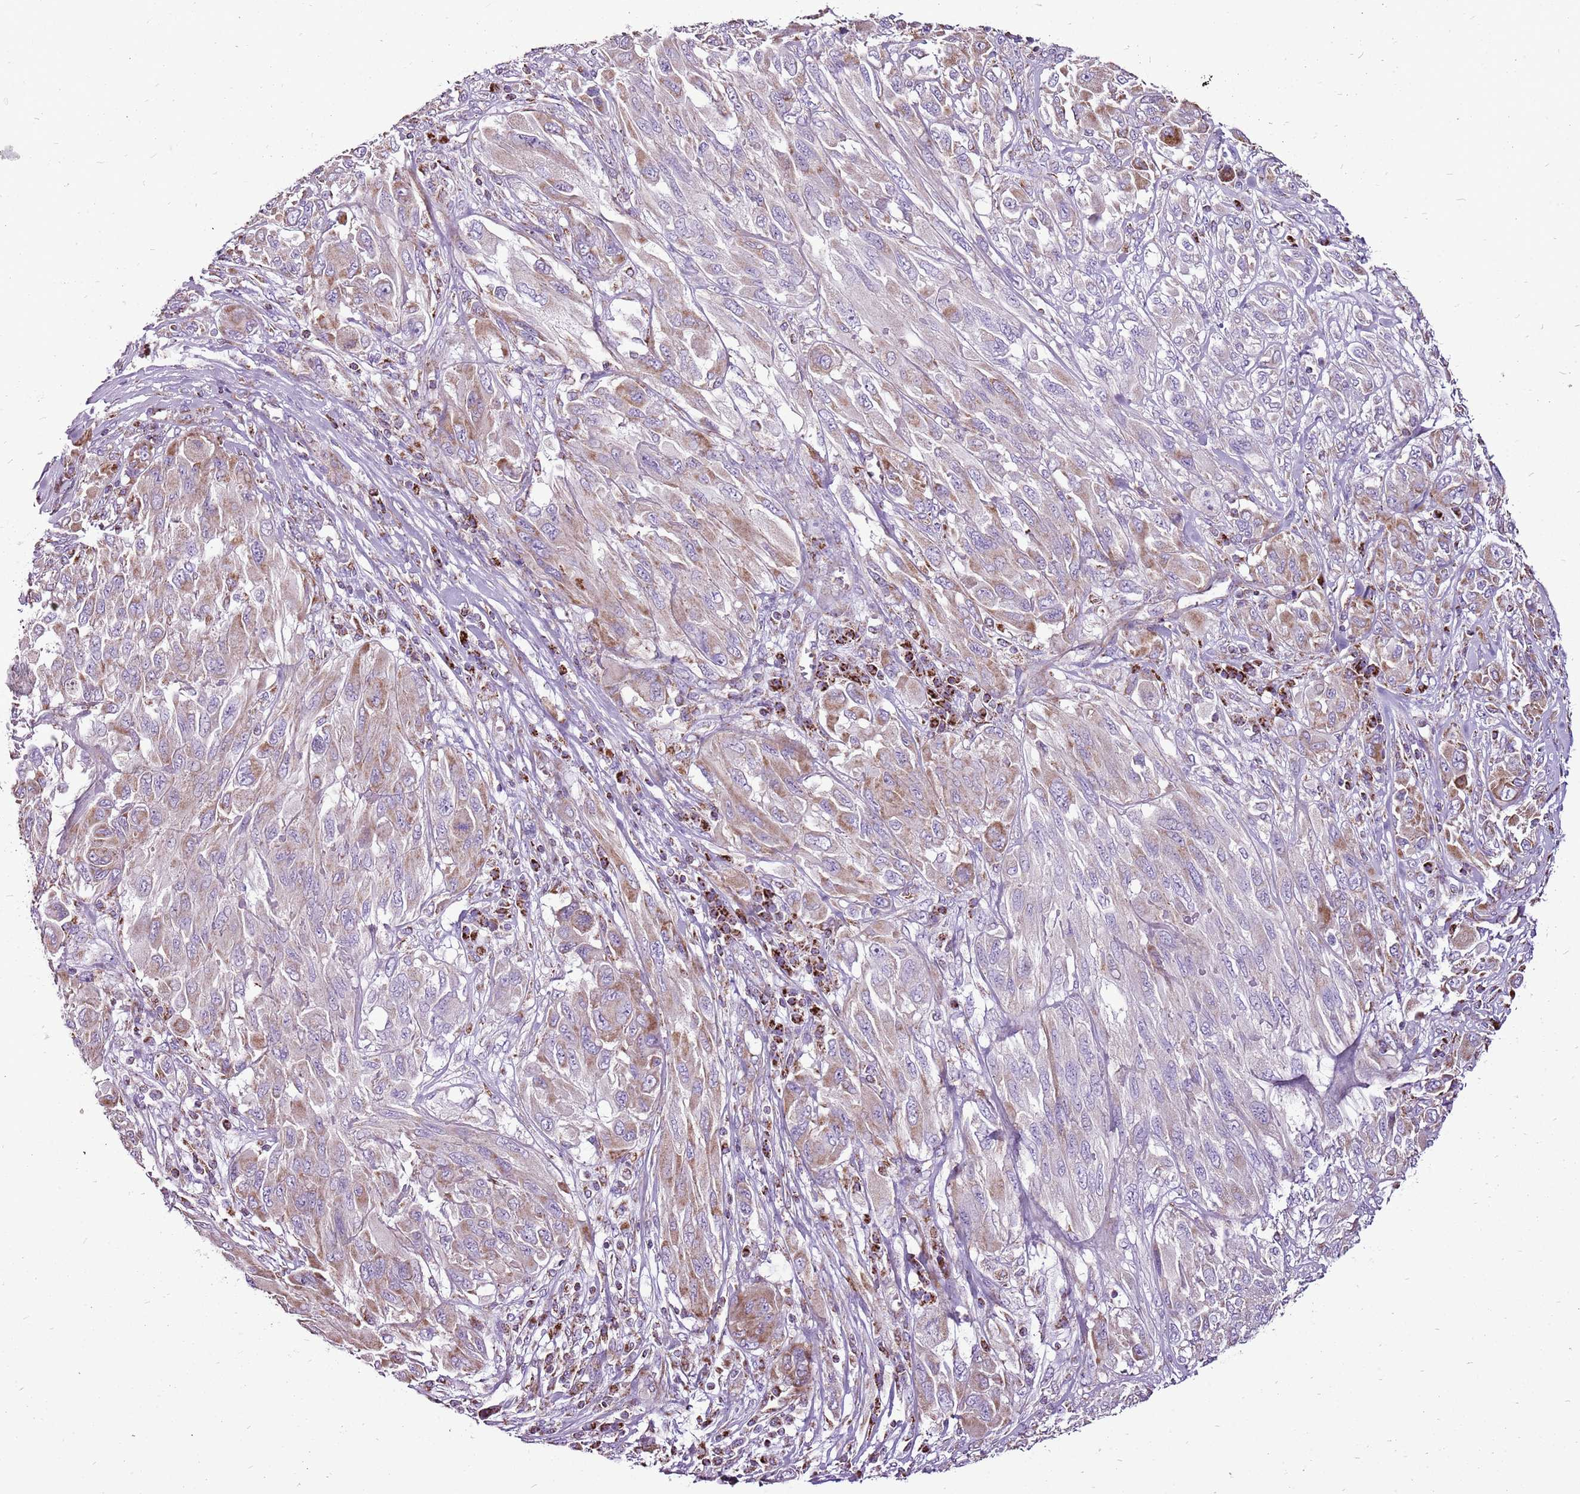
{"staining": {"intensity": "moderate", "quantity": ">75%", "location": "cytoplasmic/membranous"}, "tissue": "melanoma", "cell_type": "Tumor cells", "image_type": "cancer", "snomed": [{"axis": "morphology", "description": "Malignant melanoma, NOS"}, {"axis": "topography", "description": "Skin"}], "caption": "High-magnification brightfield microscopy of melanoma stained with DAB (3,3'-diaminobenzidine) (brown) and counterstained with hematoxylin (blue). tumor cells exhibit moderate cytoplasmic/membranous expression is present in about>75% of cells.", "gene": "GCDH", "patient": {"sex": "female", "age": 91}}